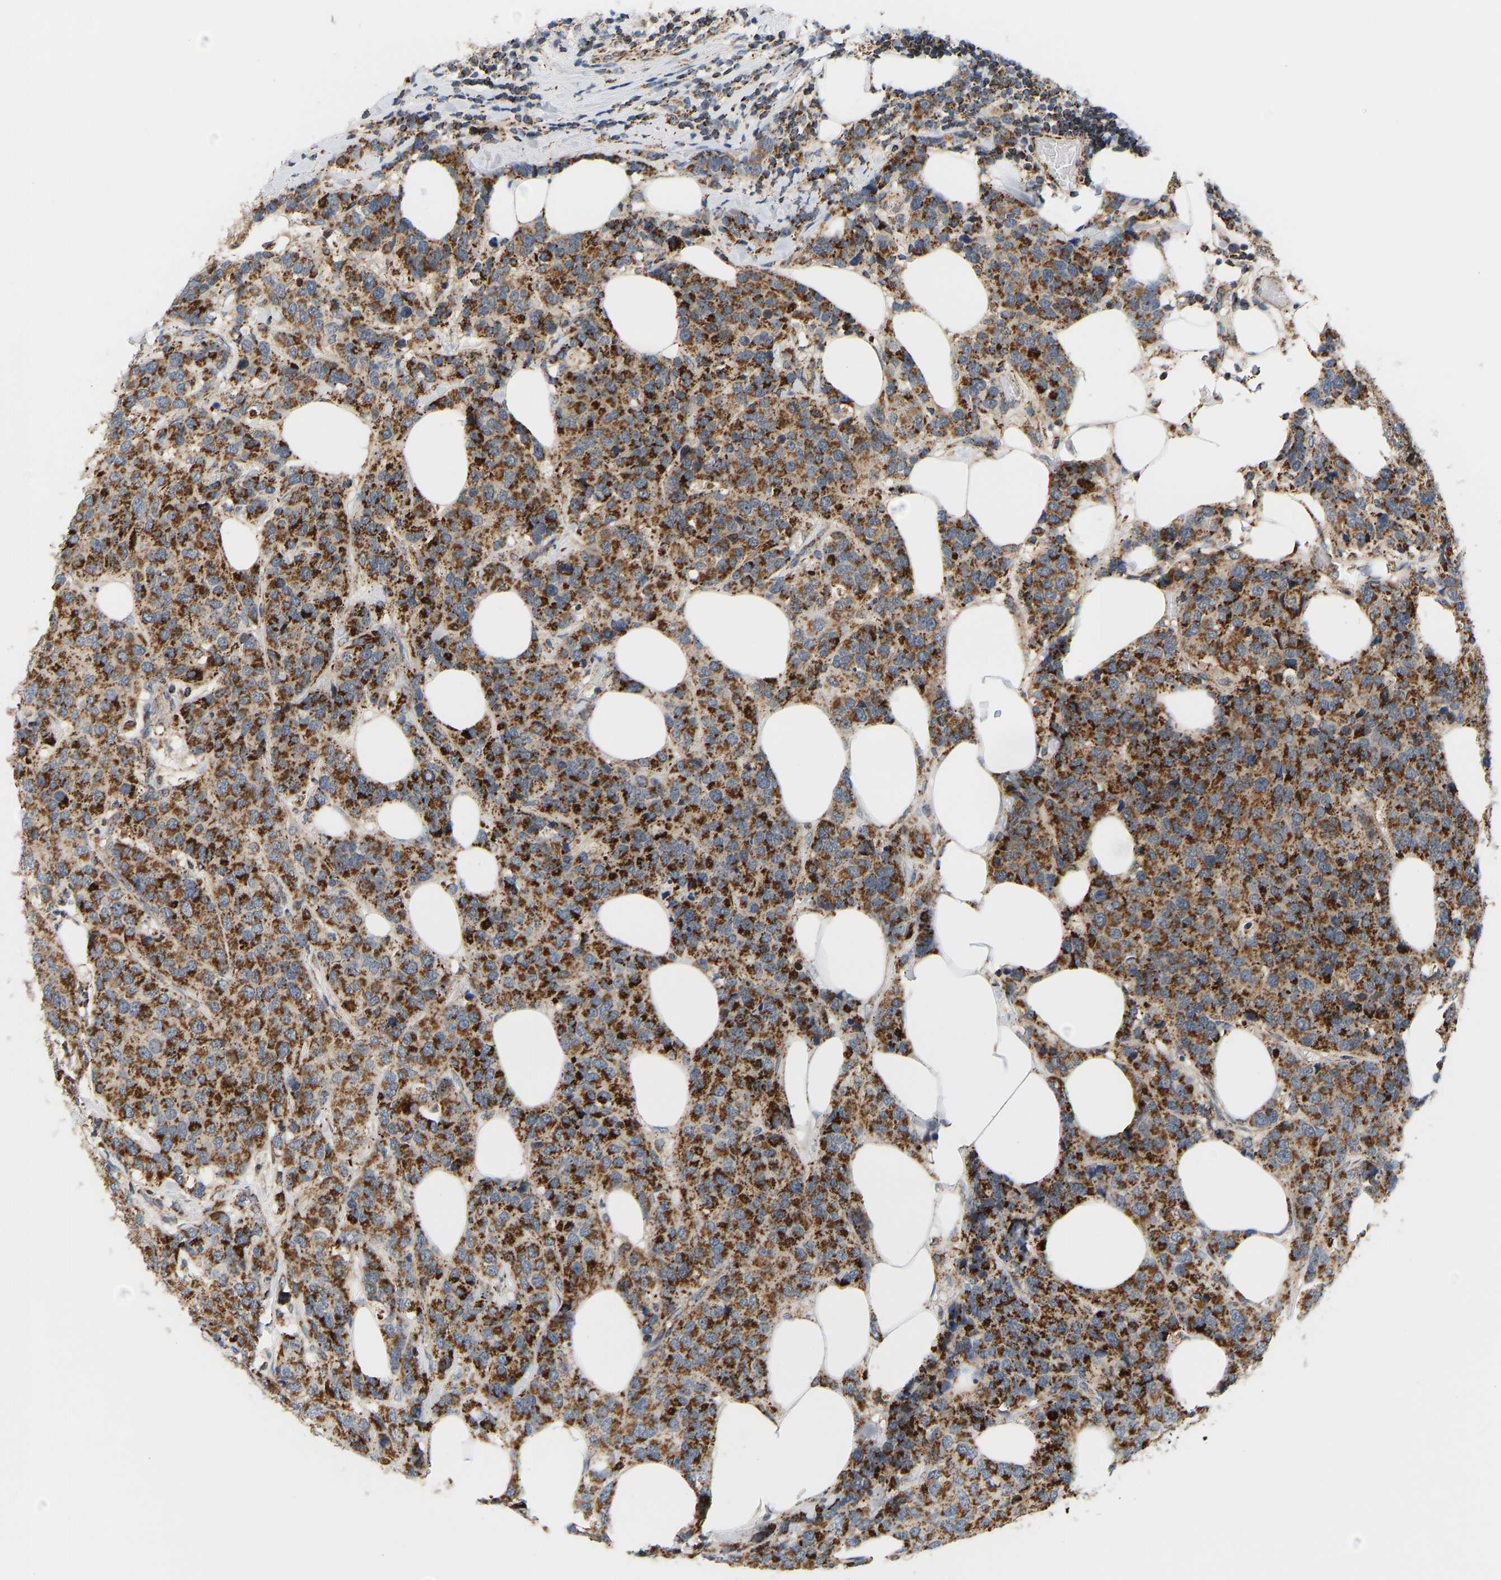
{"staining": {"intensity": "strong", "quantity": ">75%", "location": "cytoplasmic/membranous"}, "tissue": "breast cancer", "cell_type": "Tumor cells", "image_type": "cancer", "snomed": [{"axis": "morphology", "description": "Lobular carcinoma"}, {"axis": "topography", "description": "Breast"}], "caption": "Approximately >75% of tumor cells in human breast lobular carcinoma exhibit strong cytoplasmic/membranous protein positivity as visualized by brown immunohistochemical staining.", "gene": "GPSM2", "patient": {"sex": "female", "age": 59}}